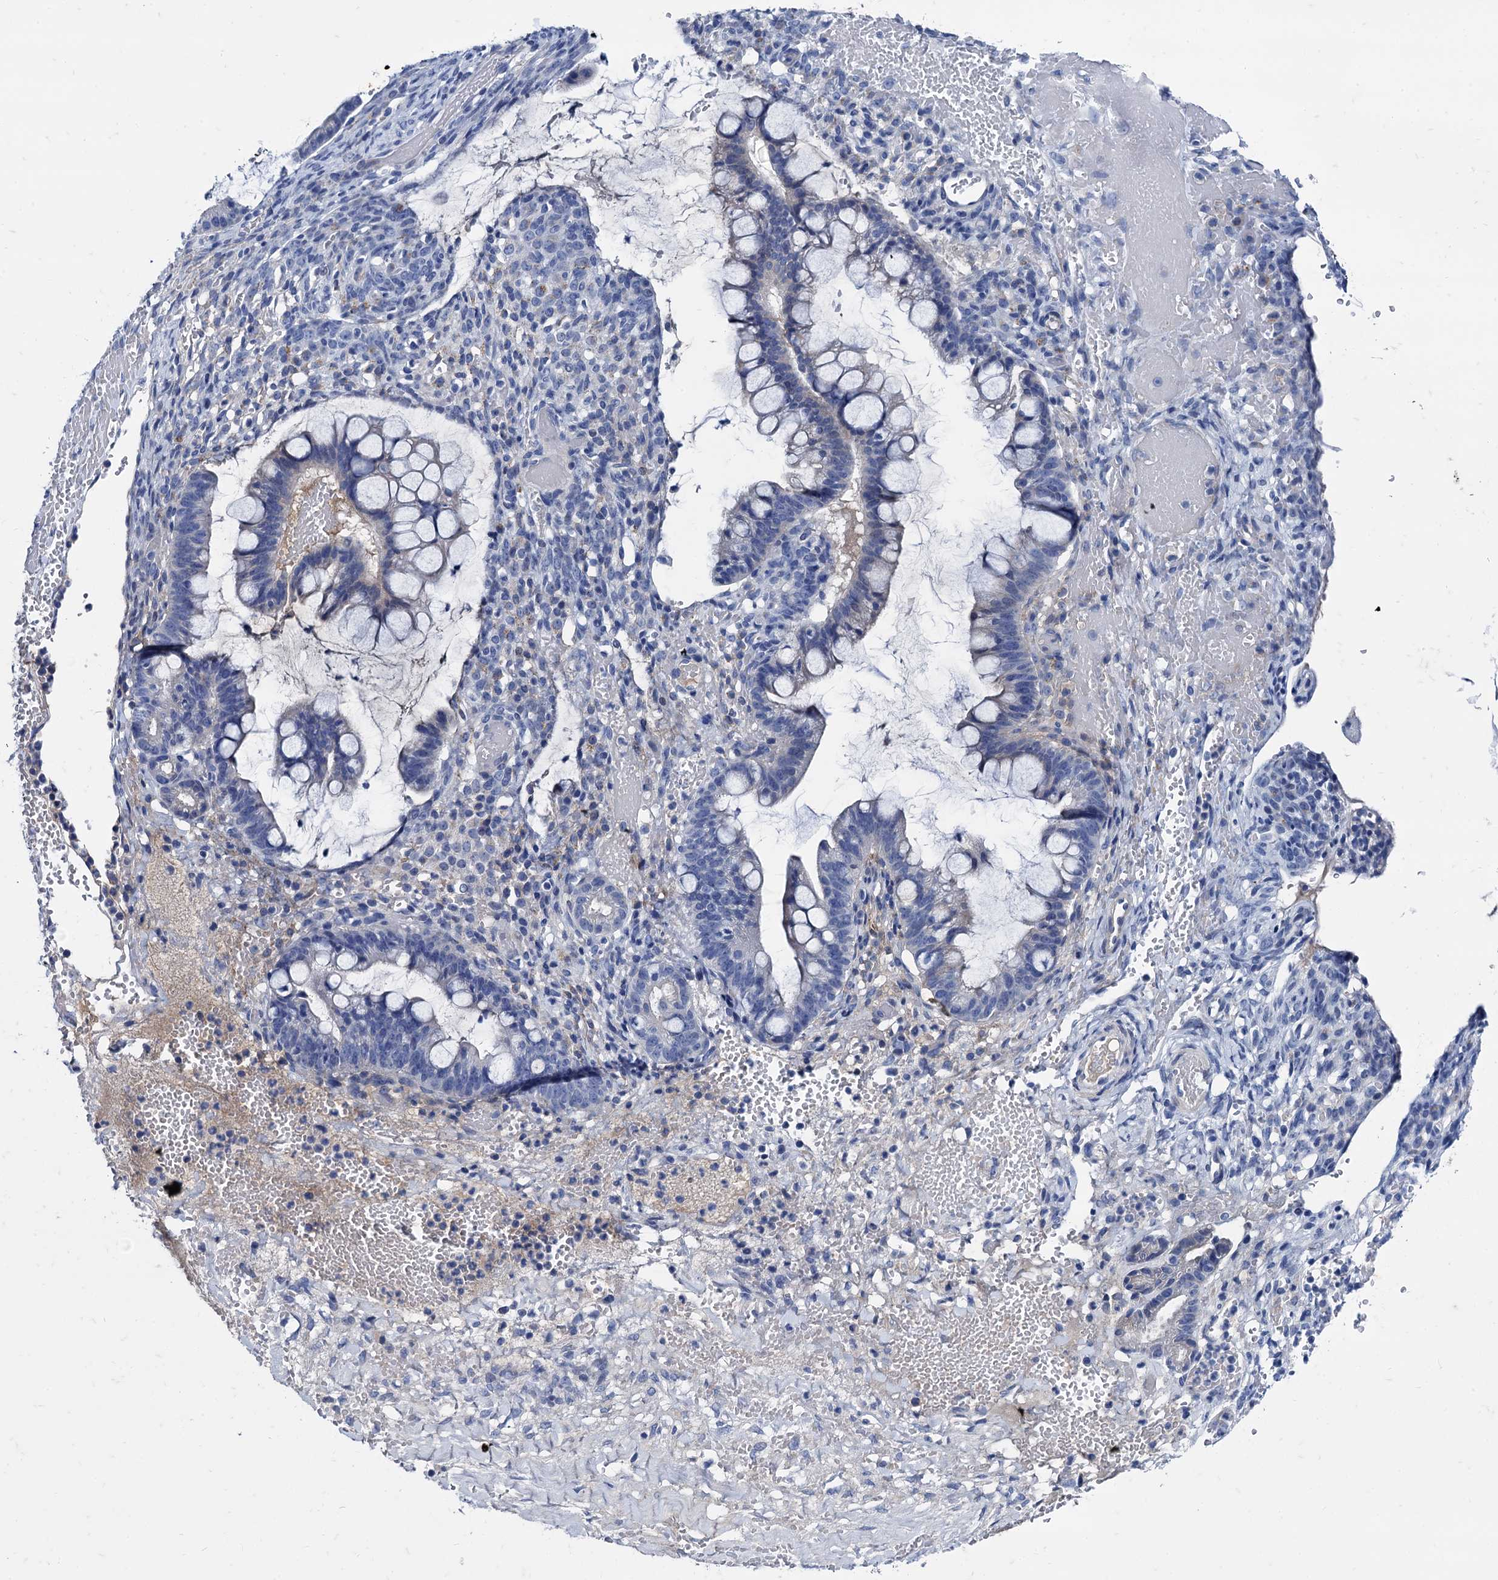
{"staining": {"intensity": "weak", "quantity": "<25%", "location": "cytoplasmic/membranous"}, "tissue": "ovarian cancer", "cell_type": "Tumor cells", "image_type": "cancer", "snomed": [{"axis": "morphology", "description": "Cystadenocarcinoma, mucinous, NOS"}, {"axis": "topography", "description": "Ovary"}], "caption": "The photomicrograph demonstrates no significant staining in tumor cells of ovarian cancer.", "gene": "TMEM72", "patient": {"sex": "female", "age": 73}}